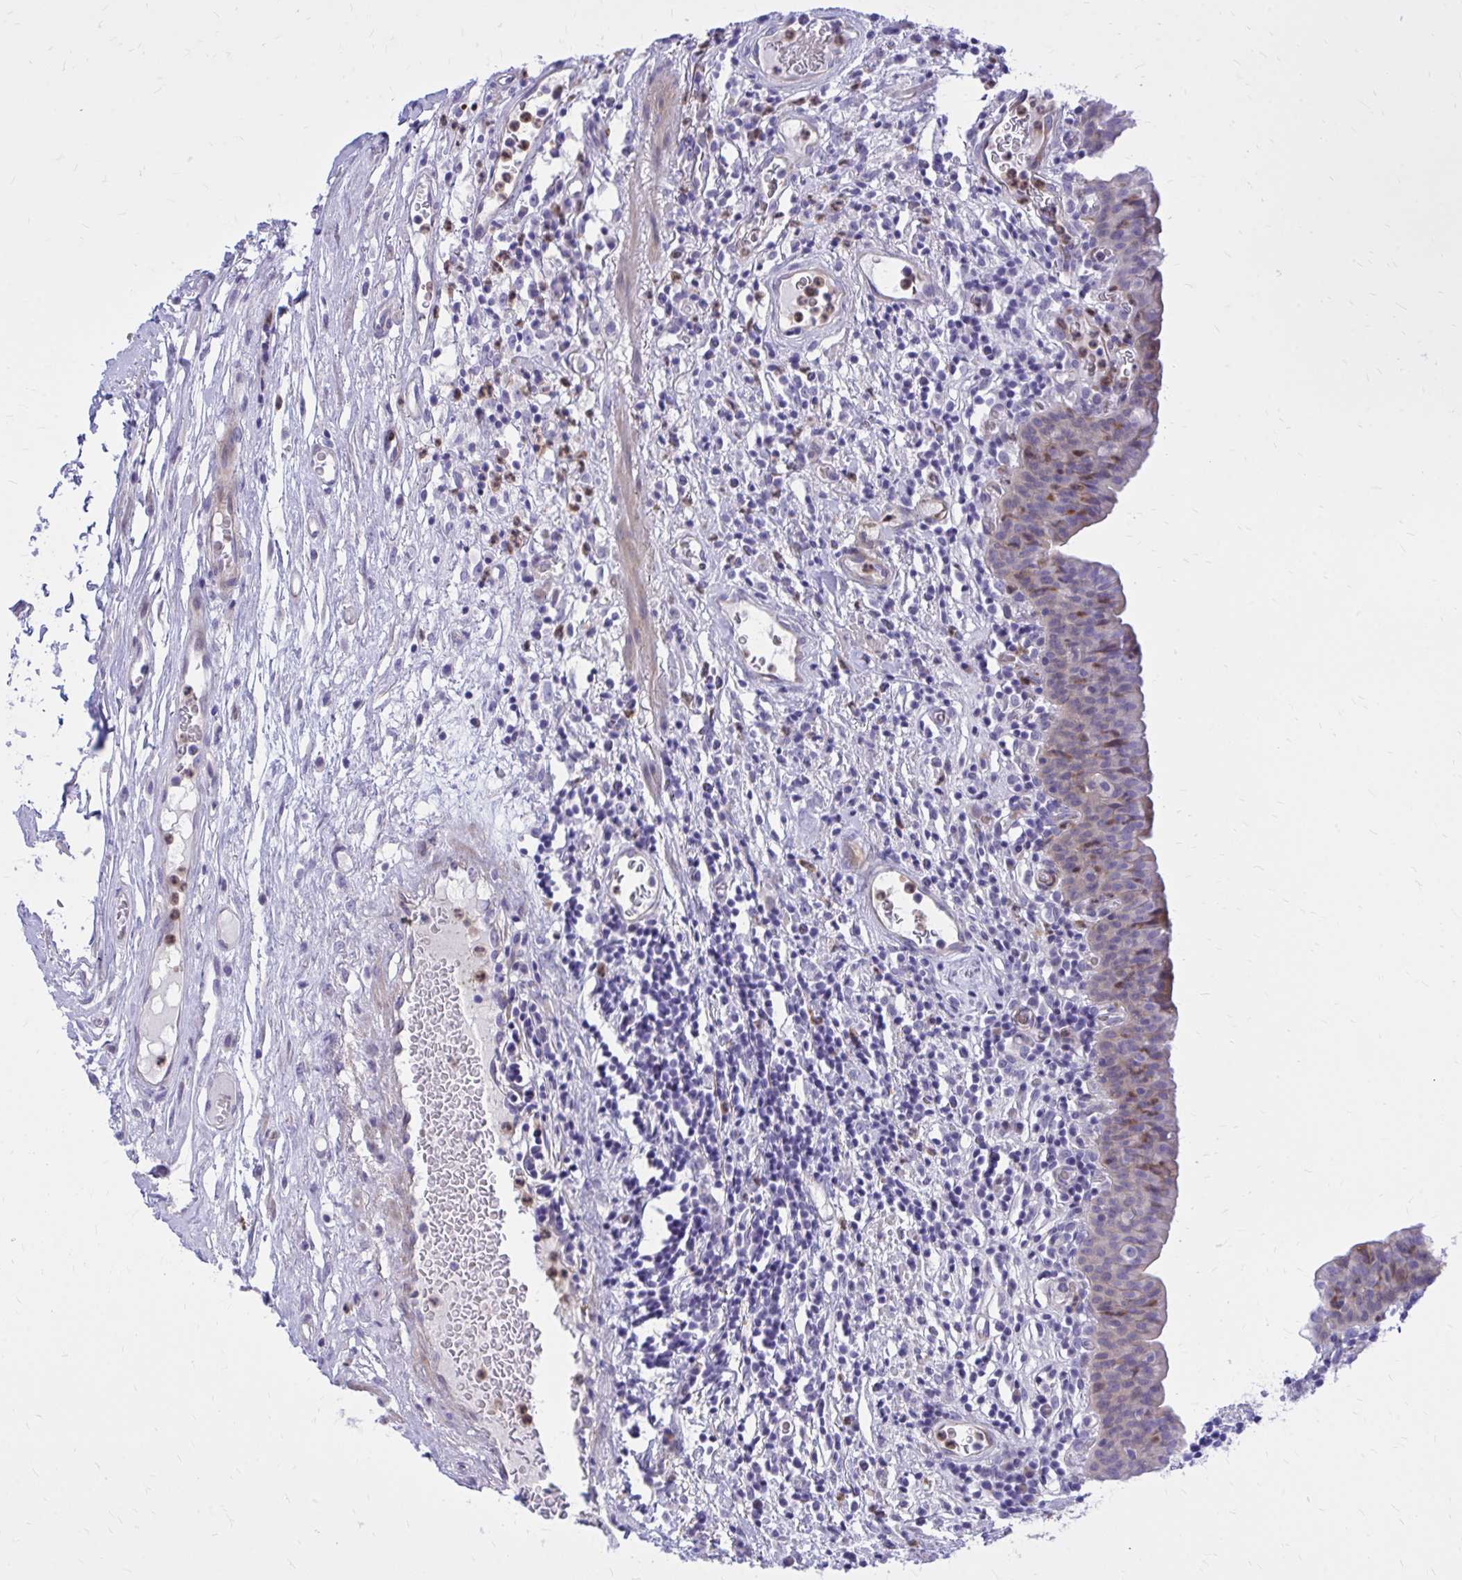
{"staining": {"intensity": "negative", "quantity": "none", "location": "none"}, "tissue": "urinary bladder", "cell_type": "Urothelial cells", "image_type": "normal", "snomed": [{"axis": "morphology", "description": "Normal tissue, NOS"}, {"axis": "morphology", "description": "Inflammation, NOS"}, {"axis": "topography", "description": "Urinary bladder"}], "caption": "Immunohistochemical staining of benign urinary bladder exhibits no significant expression in urothelial cells.", "gene": "ADAMTSL1", "patient": {"sex": "male", "age": 57}}